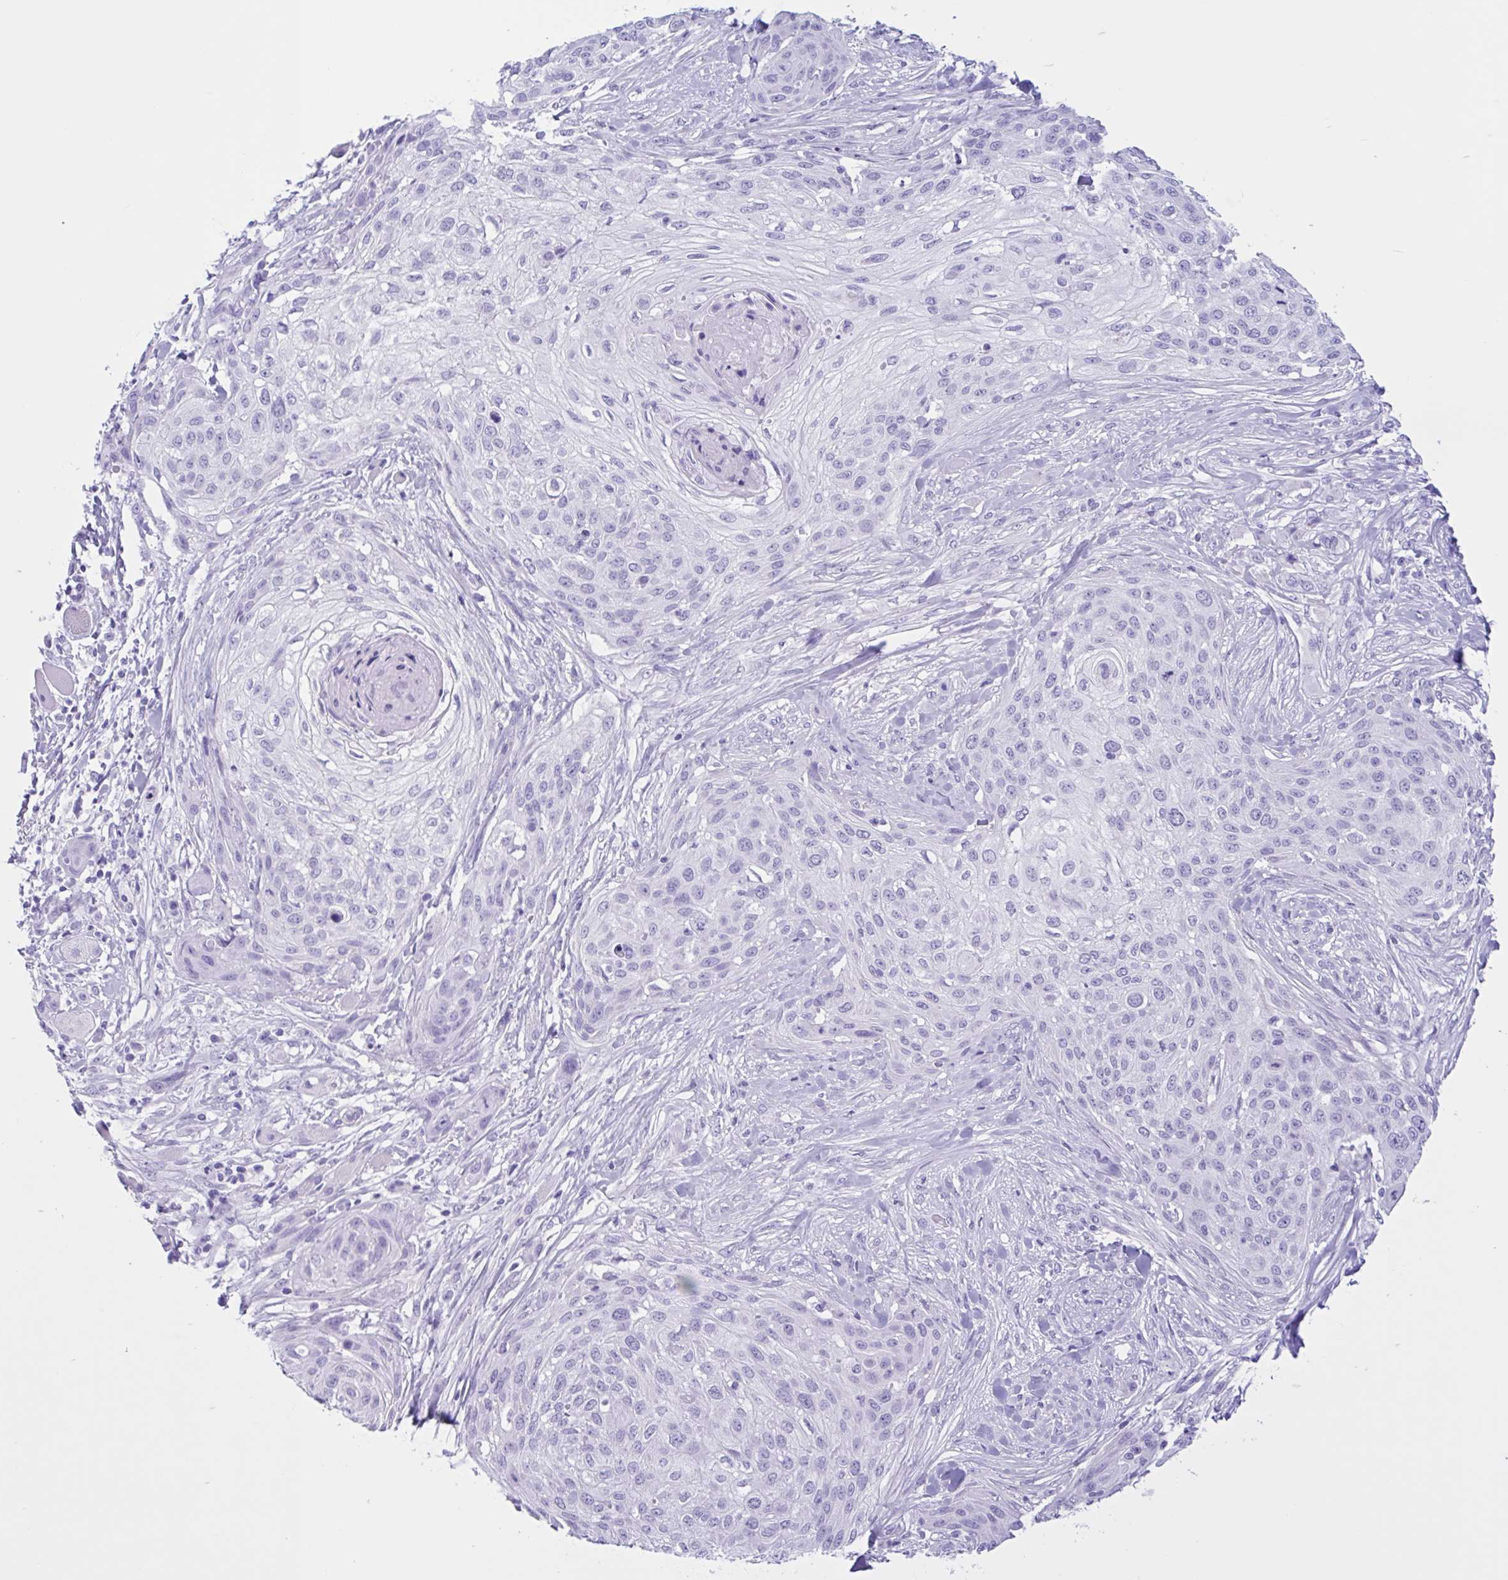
{"staining": {"intensity": "negative", "quantity": "none", "location": "none"}, "tissue": "skin cancer", "cell_type": "Tumor cells", "image_type": "cancer", "snomed": [{"axis": "morphology", "description": "Squamous cell carcinoma, NOS"}, {"axis": "topography", "description": "Skin"}], "caption": "This is an immunohistochemistry micrograph of squamous cell carcinoma (skin). There is no staining in tumor cells.", "gene": "IAPP", "patient": {"sex": "female", "age": 87}}